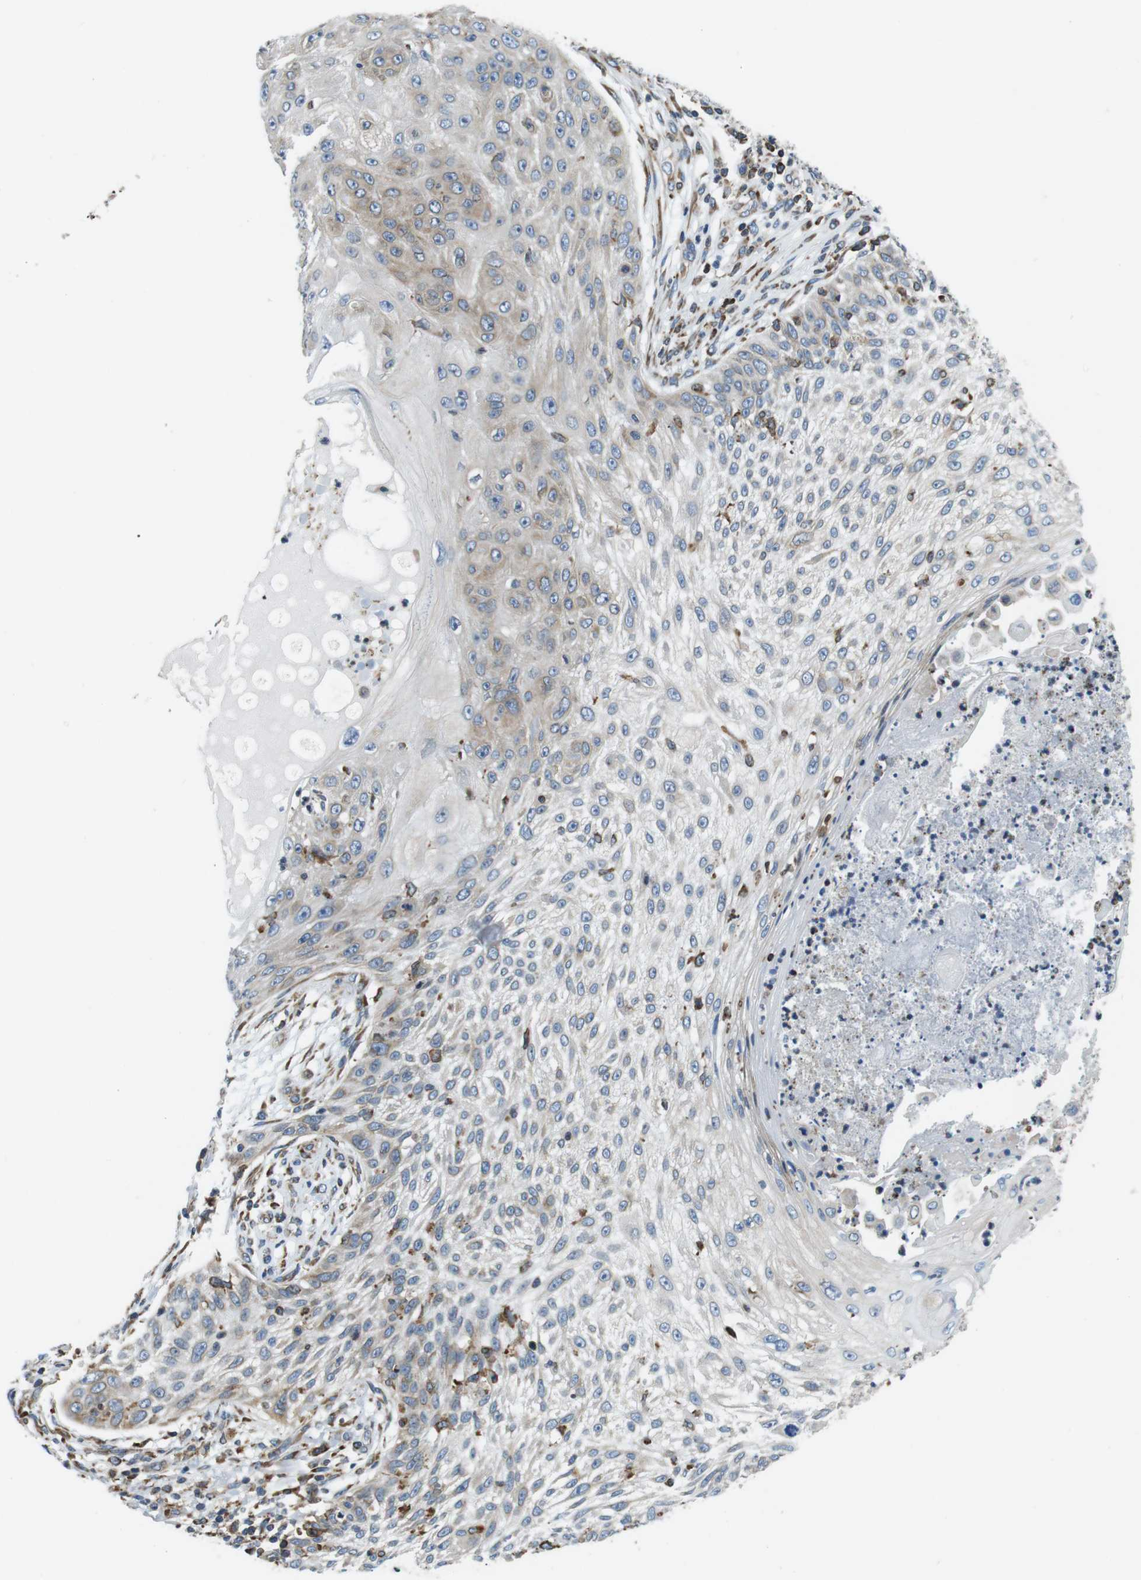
{"staining": {"intensity": "weak", "quantity": "25%-75%", "location": "cytoplasmic/membranous"}, "tissue": "skin cancer", "cell_type": "Tumor cells", "image_type": "cancer", "snomed": [{"axis": "morphology", "description": "Squamous cell carcinoma, NOS"}, {"axis": "topography", "description": "Skin"}], "caption": "Weak cytoplasmic/membranous expression is identified in approximately 25%-75% of tumor cells in skin cancer.", "gene": "UGGT1", "patient": {"sex": "female", "age": 80}}